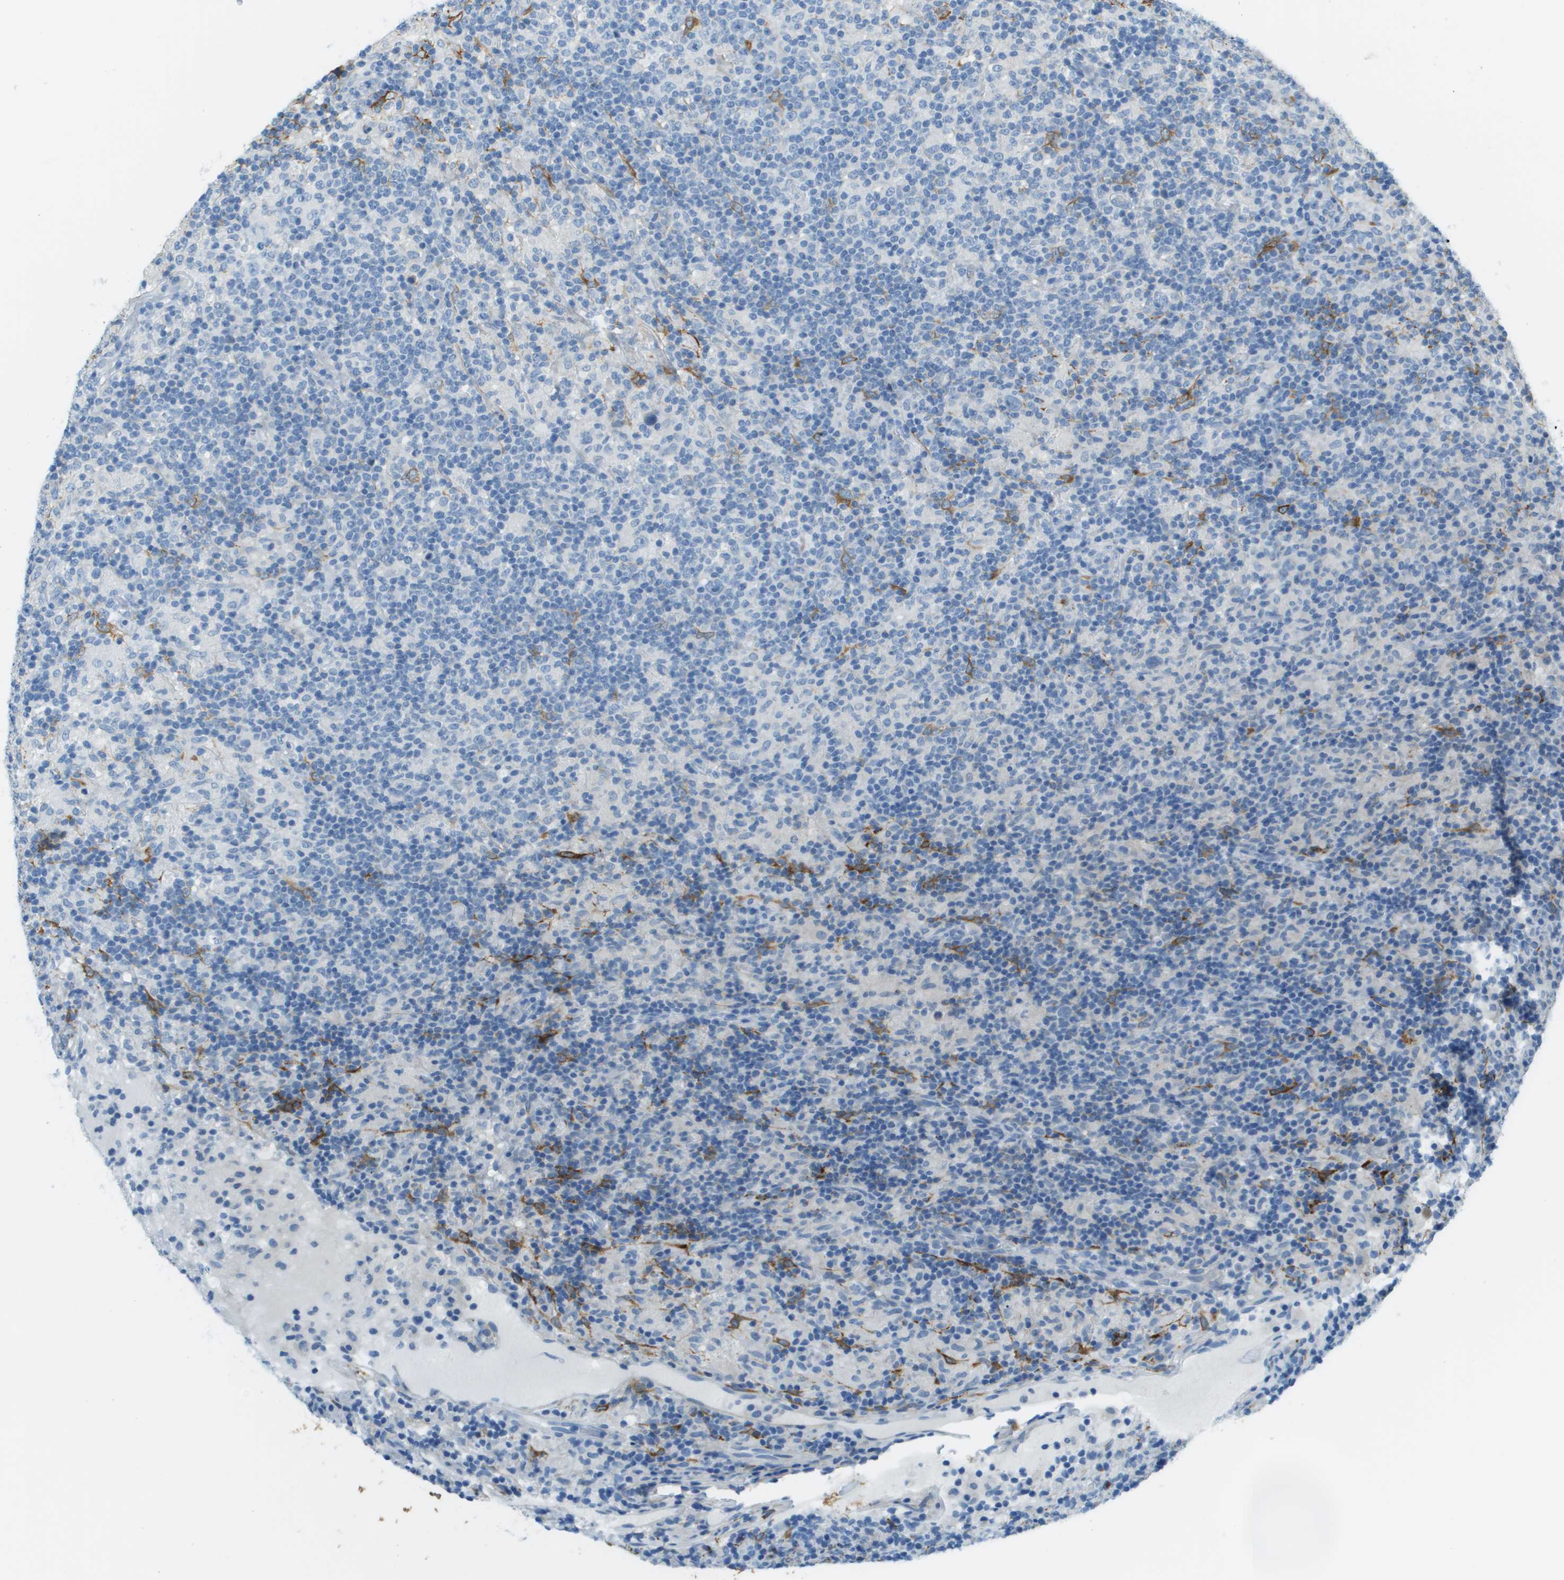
{"staining": {"intensity": "negative", "quantity": "none", "location": "none"}, "tissue": "lymphoma", "cell_type": "Tumor cells", "image_type": "cancer", "snomed": [{"axis": "morphology", "description": "Hodgkin's disease, NOS"}, {"axis": "topography", "description": "Lymph node"}], "caption": "Lymphoma stained for a protein using IHC demonstrates no expression tumor cells.", "gene": "DCN", "patient": {"sex": "male", "age": 70}}